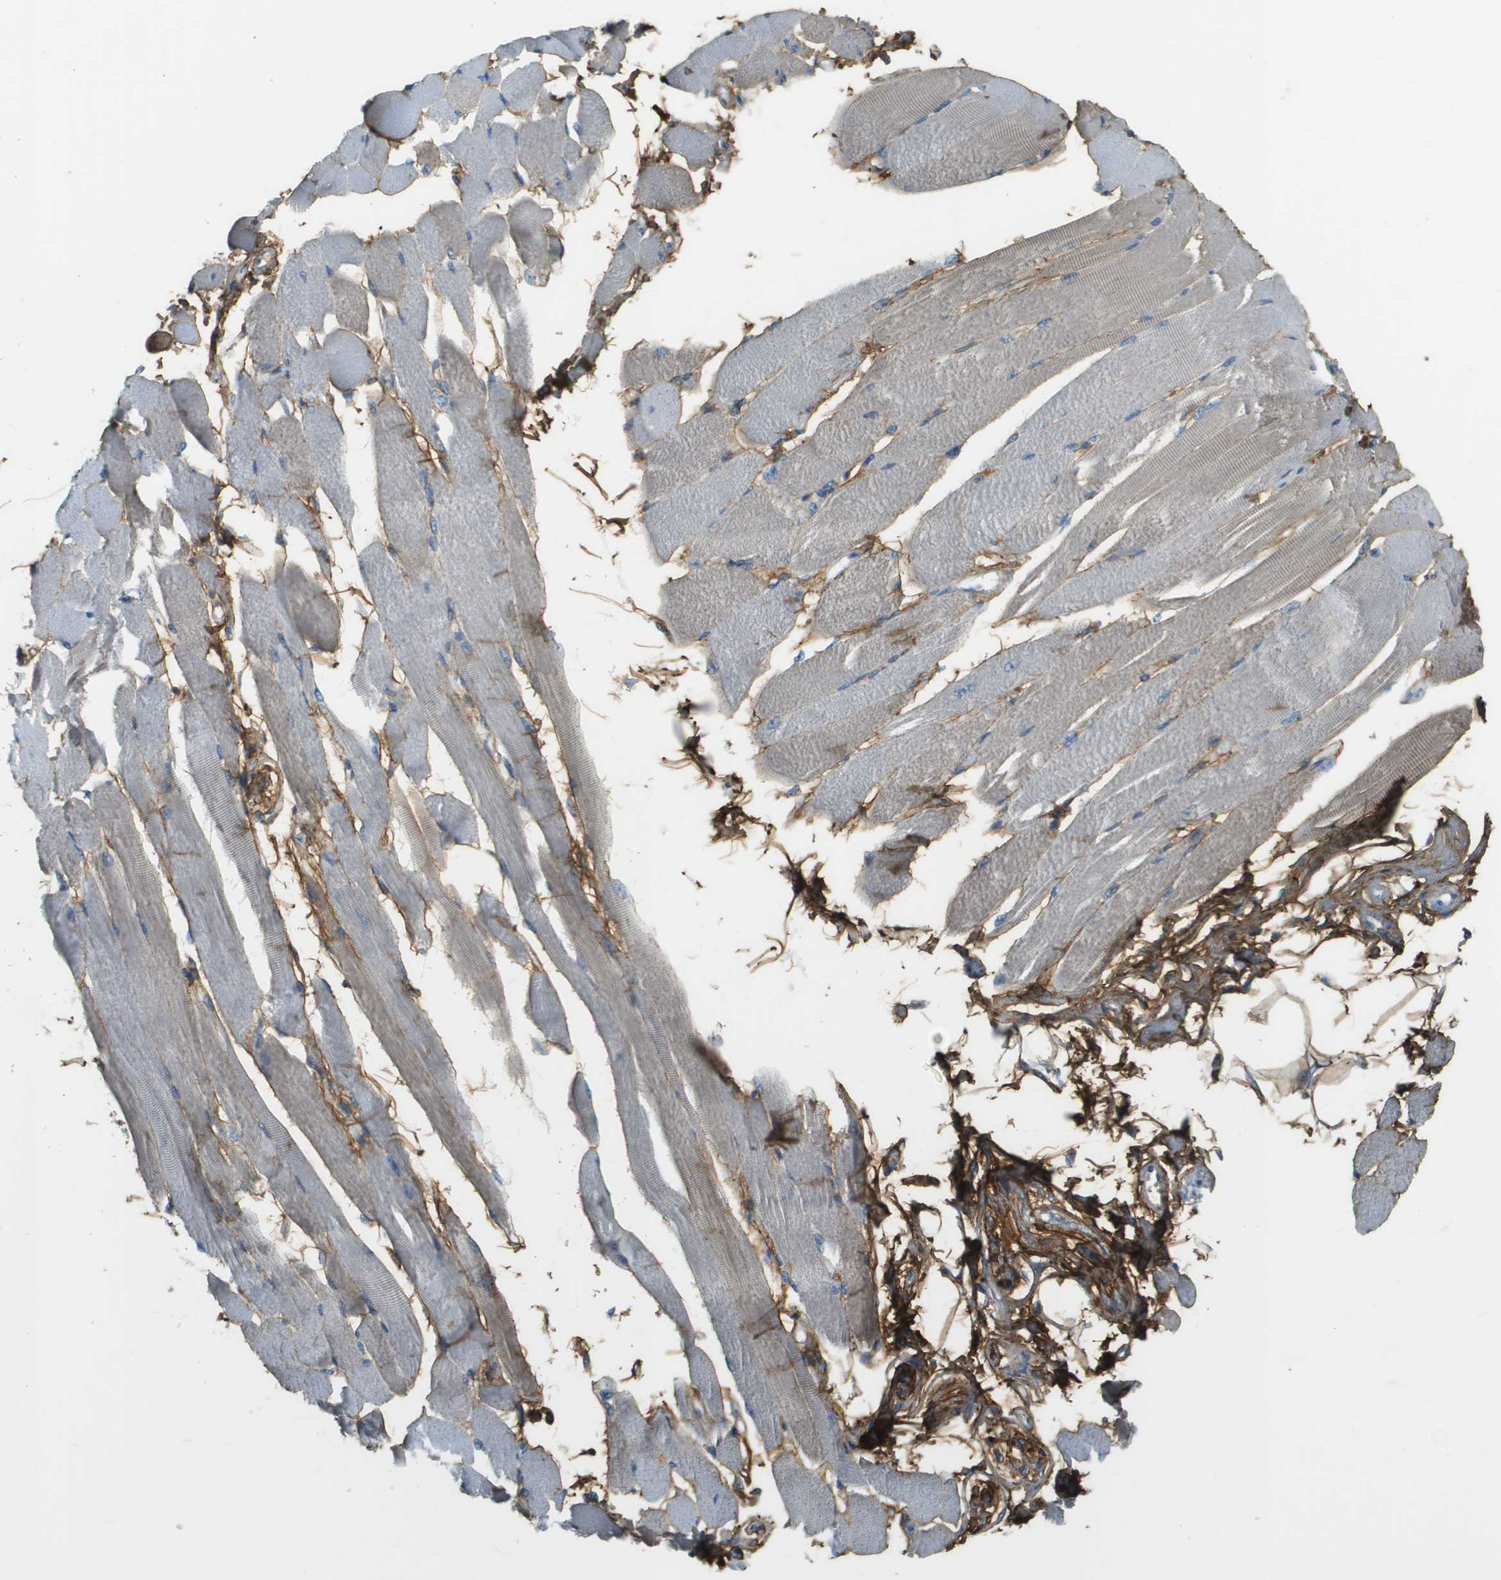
{"staining": {"intensity": "weak", "quantity": "<25%", "location": "cytoplasmic/membranous"}, "tissue": "skeletal muscle", "cell_type": "Myocytes", "image_type": "normal", "snomed": [{"axis": "morphology", "description": "Normal tissue, NOS"}, {"axis": "topography", "description": "Skeletal muscle"}, {"axis": "topography", "description": "Peripheral nerve tissue"}], "caption": "Immunohistochemistry (IHC) photomicrograph of normal skeletal muscle: skeletal muscle stained with DAB demonstrates no significant protein positivity in myocytes. Nuclei are stained in blue.", "gene": "DCN", "patient": {"sex": "female", "age": 84}}